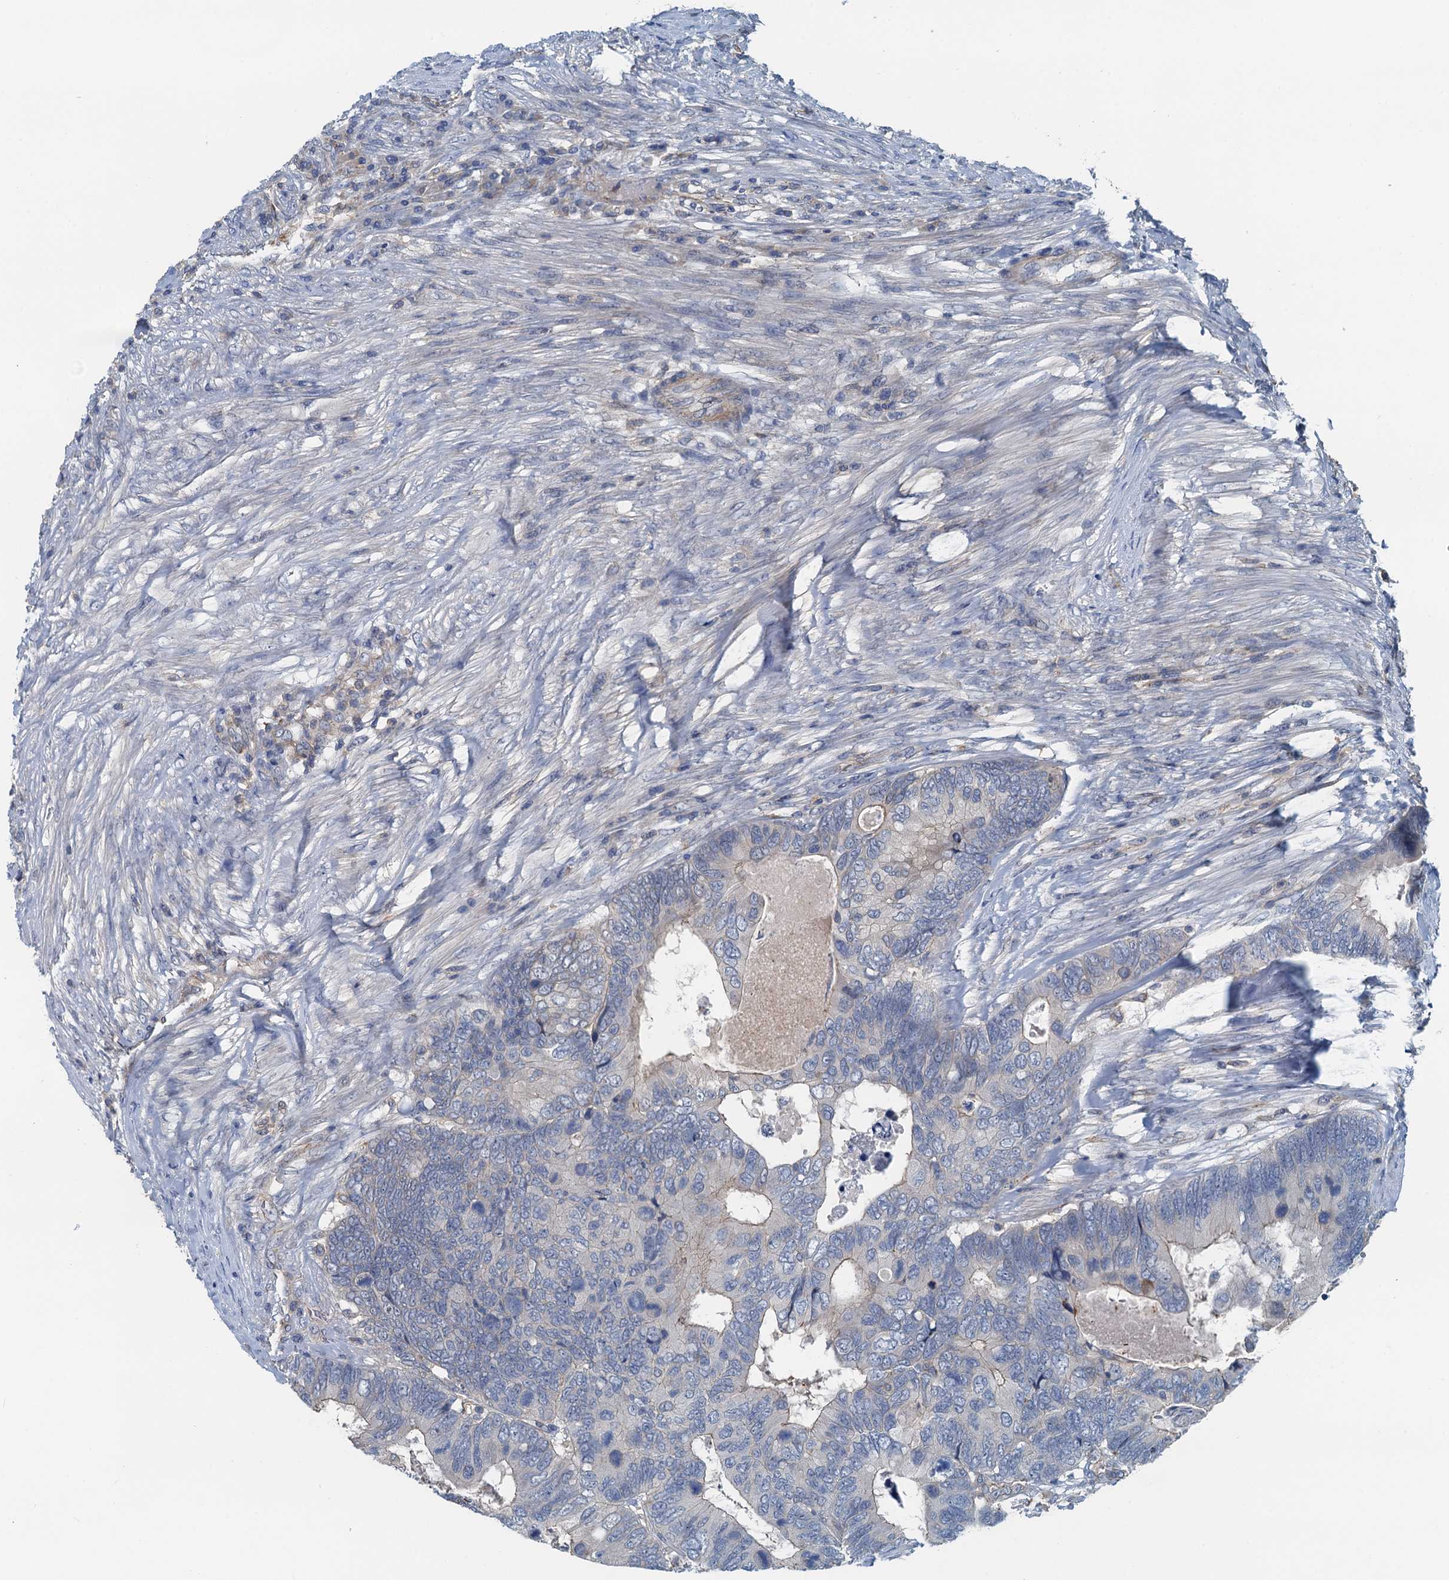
{"staining": {"intensity": "negative", "quantity": "none", "location": "none"}, "tissue": "colorectal cancer", "cell_type": "Tumor cells", "image_type": "cancer", "snomed": [{"axis": "morphology", "description": "Adenocarcinoma, NOS"}, {"axis": "topography", "description": "Colon"}], "caption": "An immunohistochemistry histopathology image of colorectal cancer (adenocarcinoma) is shown. There is no staining in tumor cells of colorectal cancer (adenocarcinoma).", "gene": "THAP10", "patient": {"sex": "female", "age": 67}}